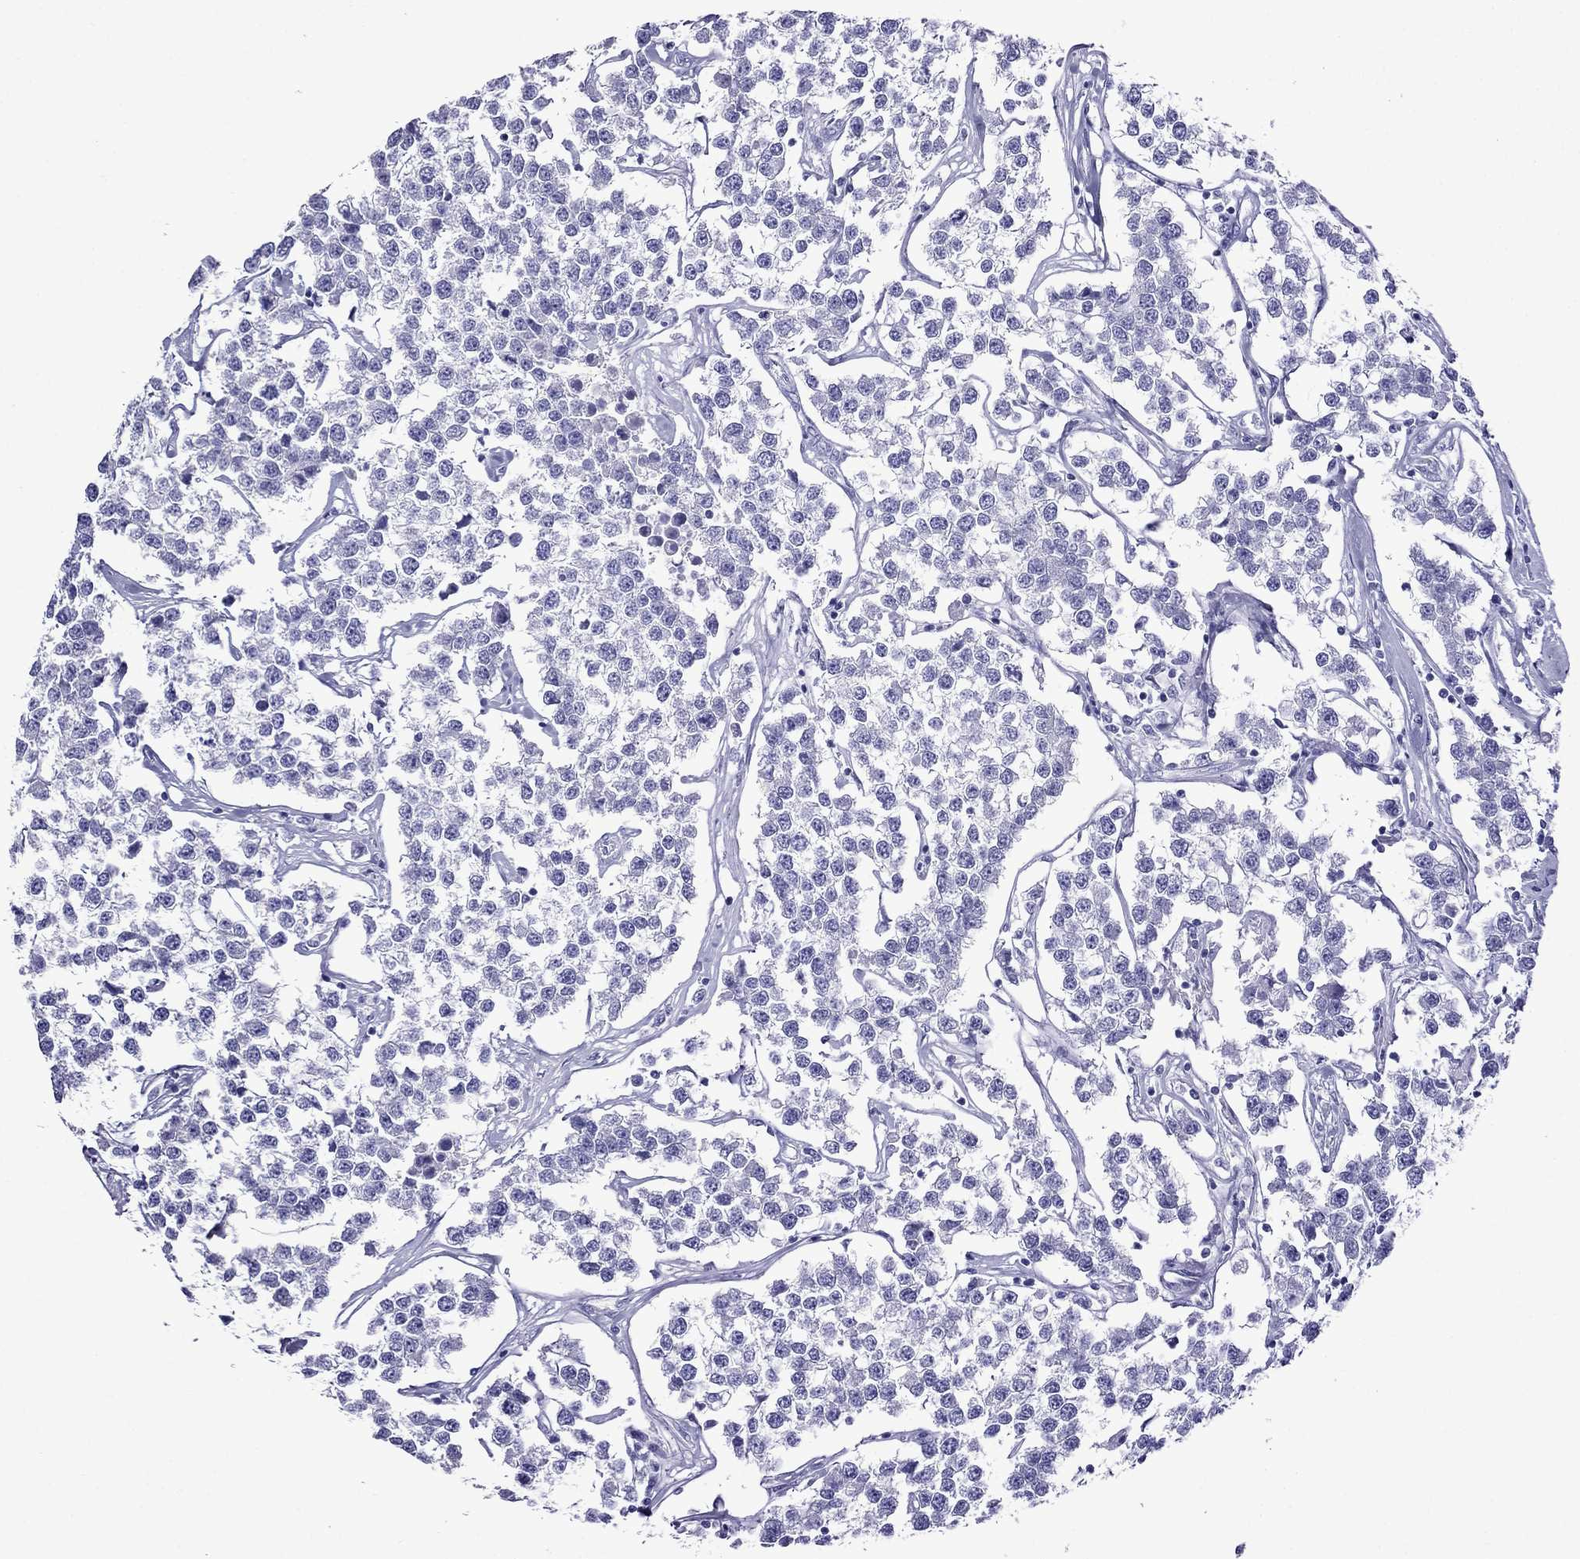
{"staining": {"intensity": "negative", "quantity": "none", "location": "none"}, "tissue": "testis cancer", "cell_type": "Tumor cells", "image_type": "cancer", "snomed": [{"axis": "morphology", "description": "Seminoma, NOS"}, {"axis": "topography", "description": "Testis"}], "caption": "Image shows no significant protein positivity in tumor cells of testis cancer.", "gene": "CRYBA1", "patient": {"sex": "male", "age": 59}}